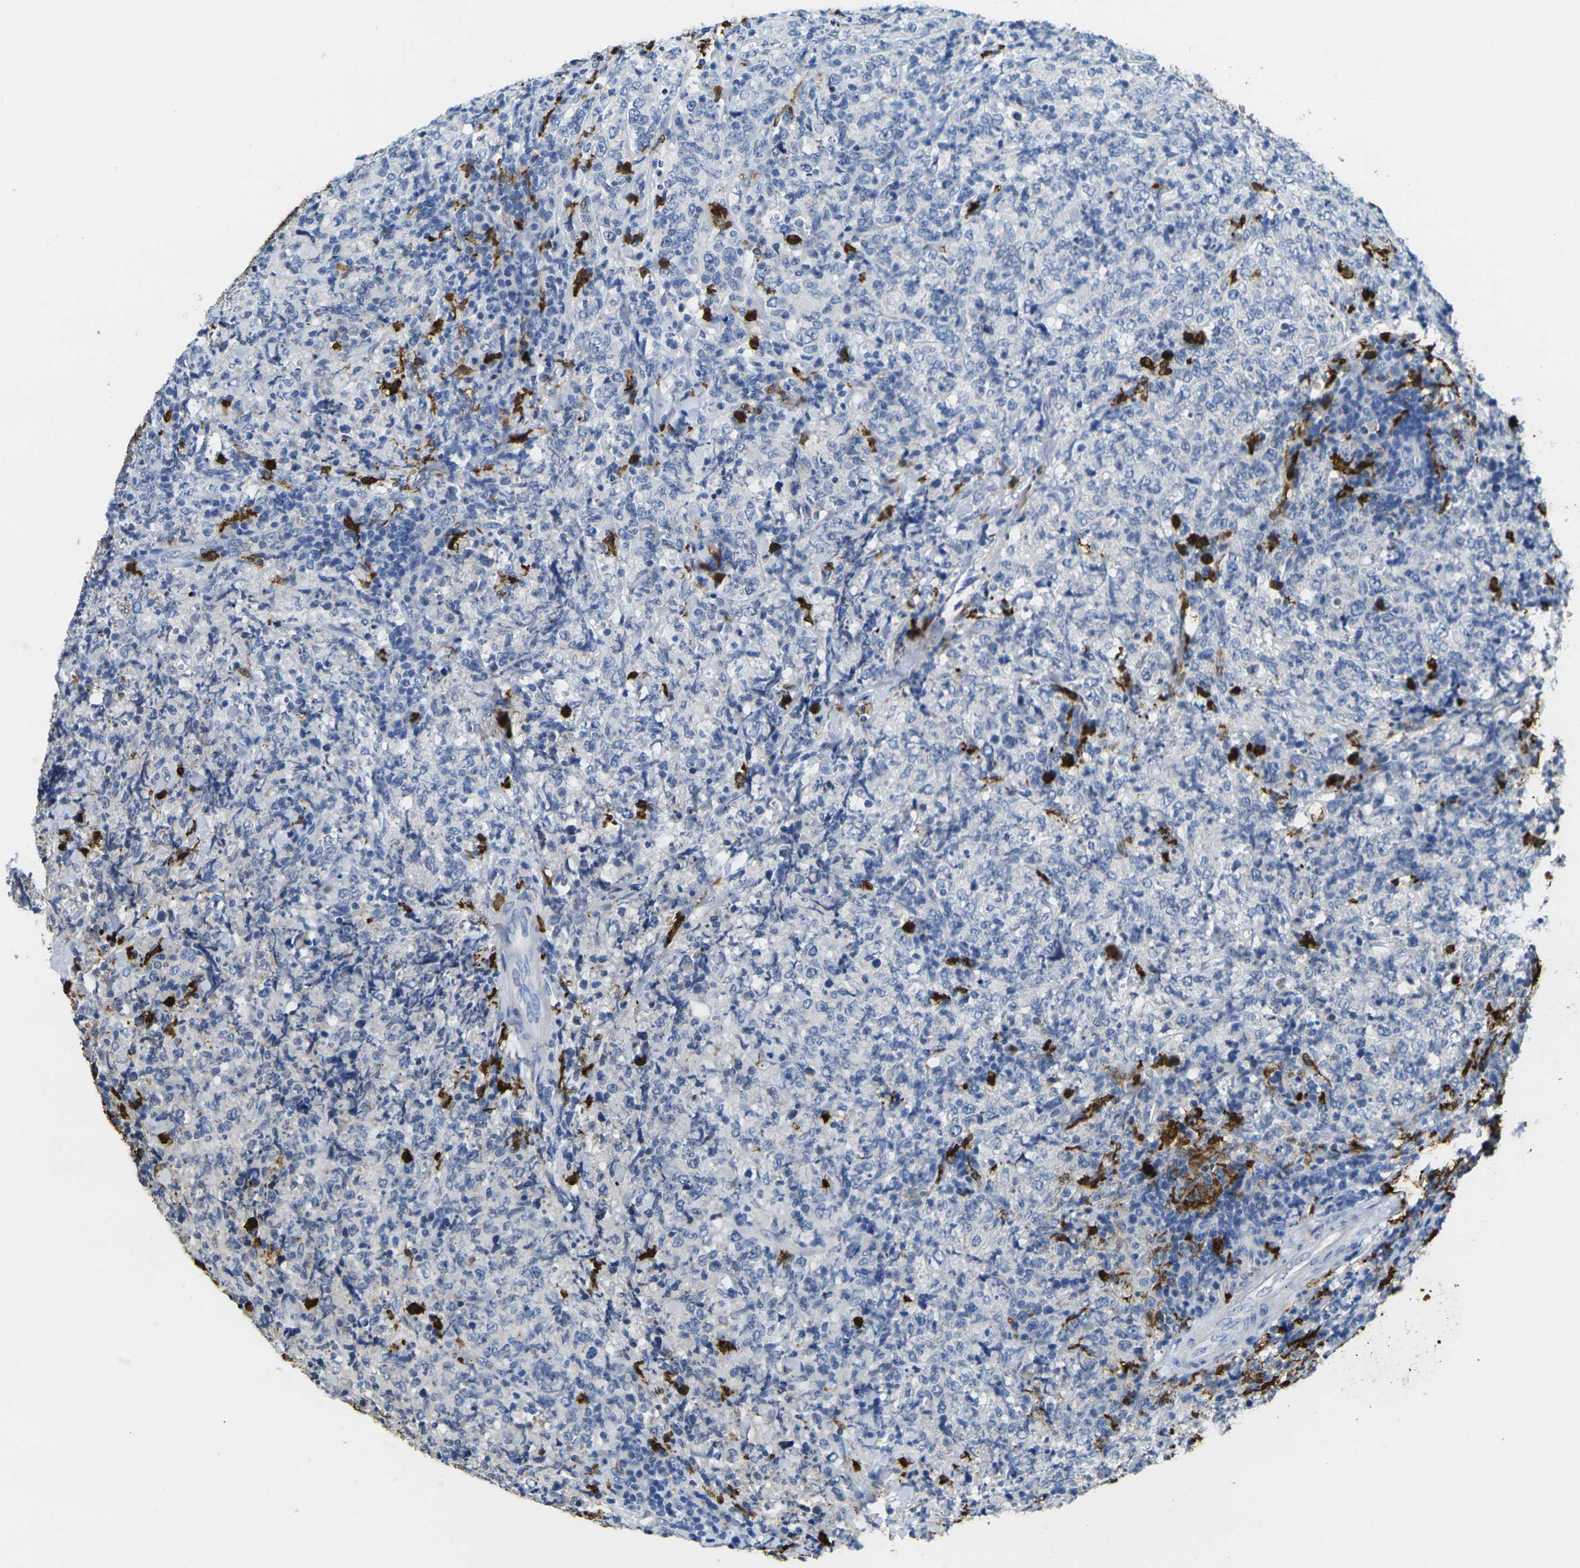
{"staining": {"intensity": "negative", "quantity": "none", "location": "none"}, "tissue": "lymphoma", "cell_type": "Tumor cells", "image_type": "cancer", "snomed": [{"axis": "morphology", "description": "Malignant lymphoma, non-Hodgkin's type, High grade"}, {"axis": "topography", "description": "Tonsil"}], "caption": "High magnification brightfield microscopy of lymphoma stained with DAB (brown) and counterstained with hematoxylin (blue): tumor cells show no significant expression. Nuclei are stained in blue.", "gene": "S100A9", "patient": {"sex": "female", "age": 36}}